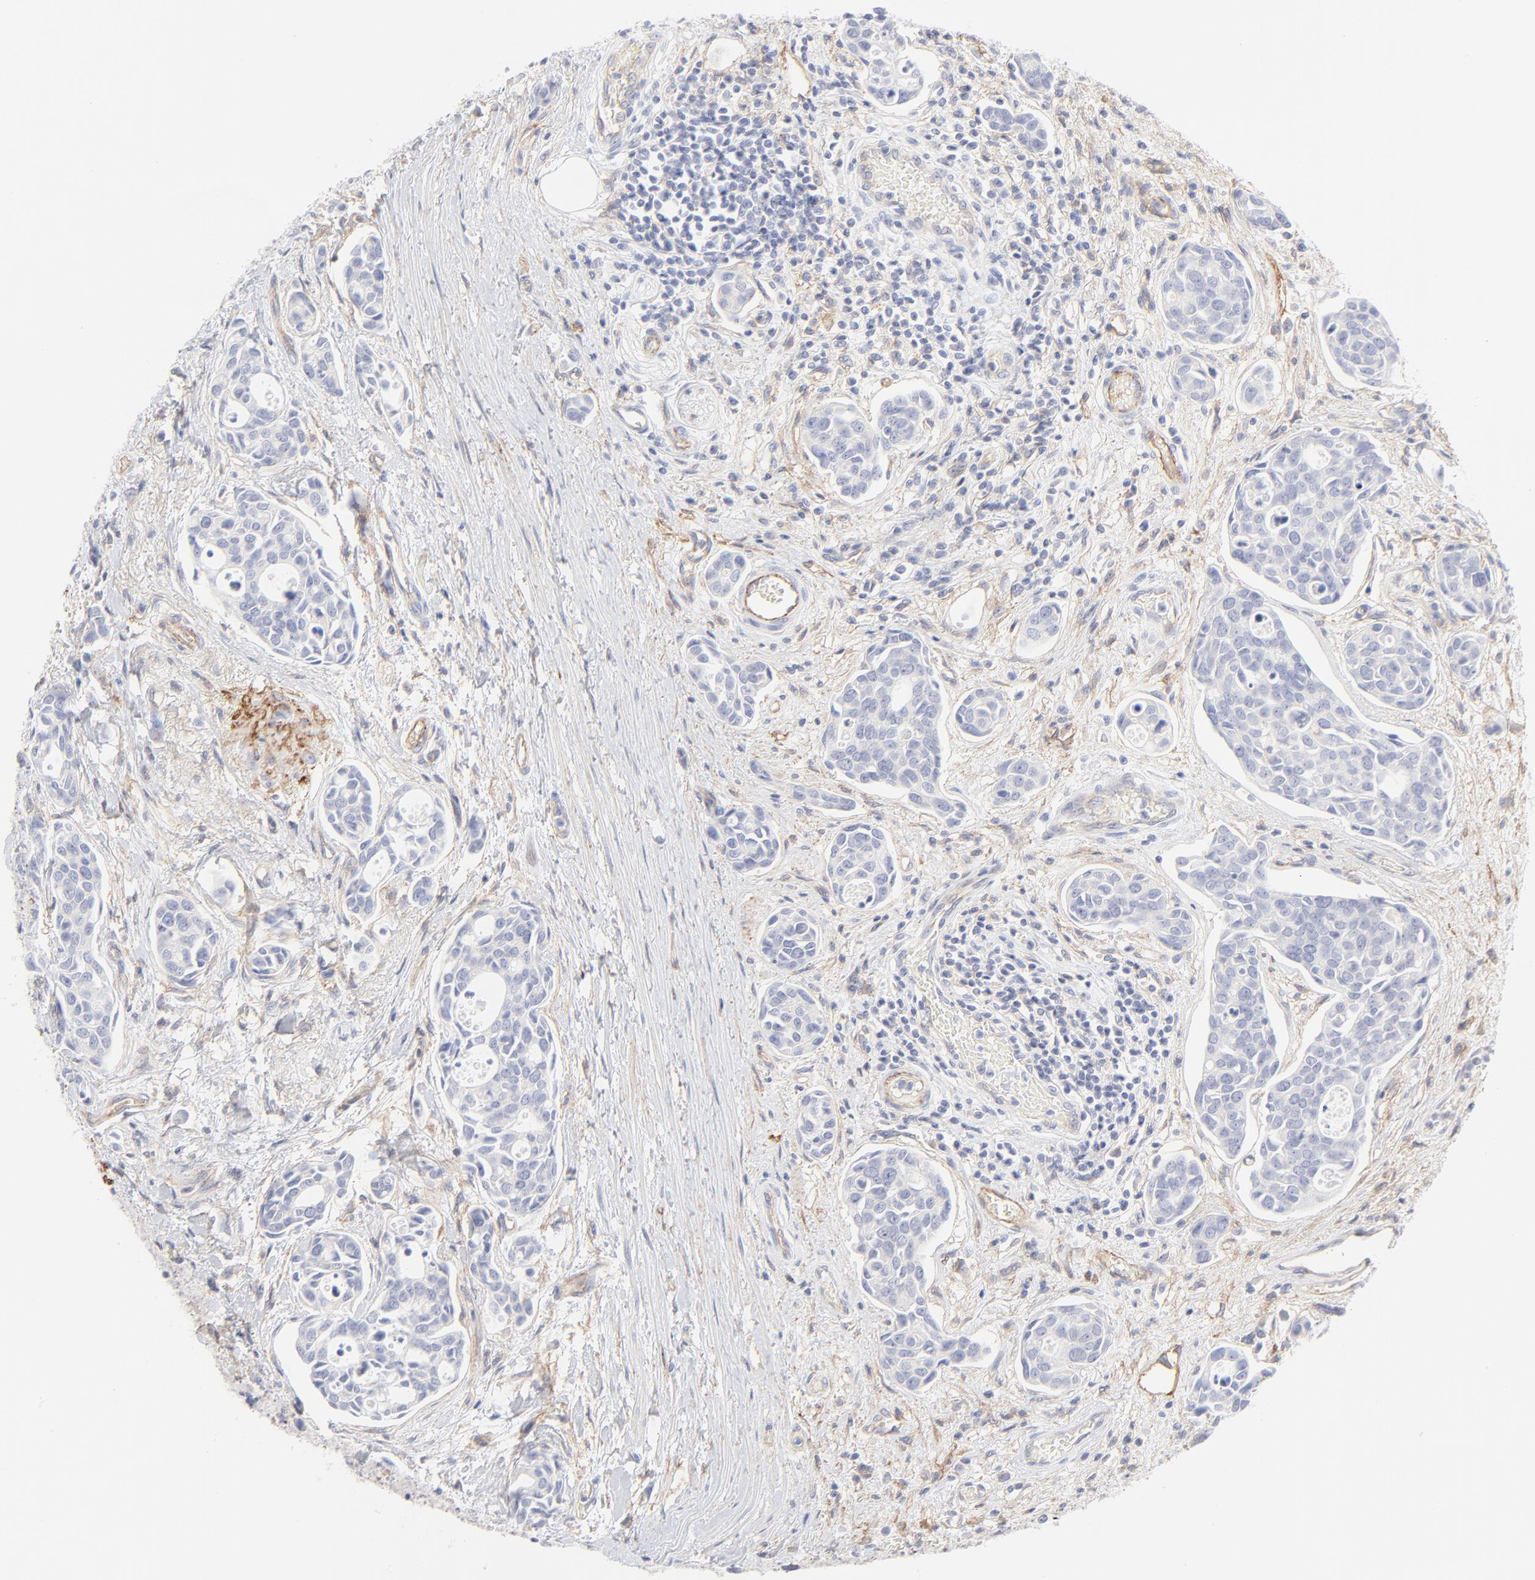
{"staining": {"intensity": "negative", "quantity": "none", "location": "none"}, "tissue": "urothelial cancer", "cell_type": "Tumor cells", "image_type": "cancer", "snomed": [{"axis": "morphology", "description": "Urothelial carcinoma, High grade"}, {"axis": "topography", "description": "Urinary bladder"}], "caption": "Protein analysis of urothelial cancer reveals no significant positivity in tumor cells. (IHC, brightfield microscopy, high magnification).", "gene": "ITGA5", "patient": {"sex": "male", "age": 78}}